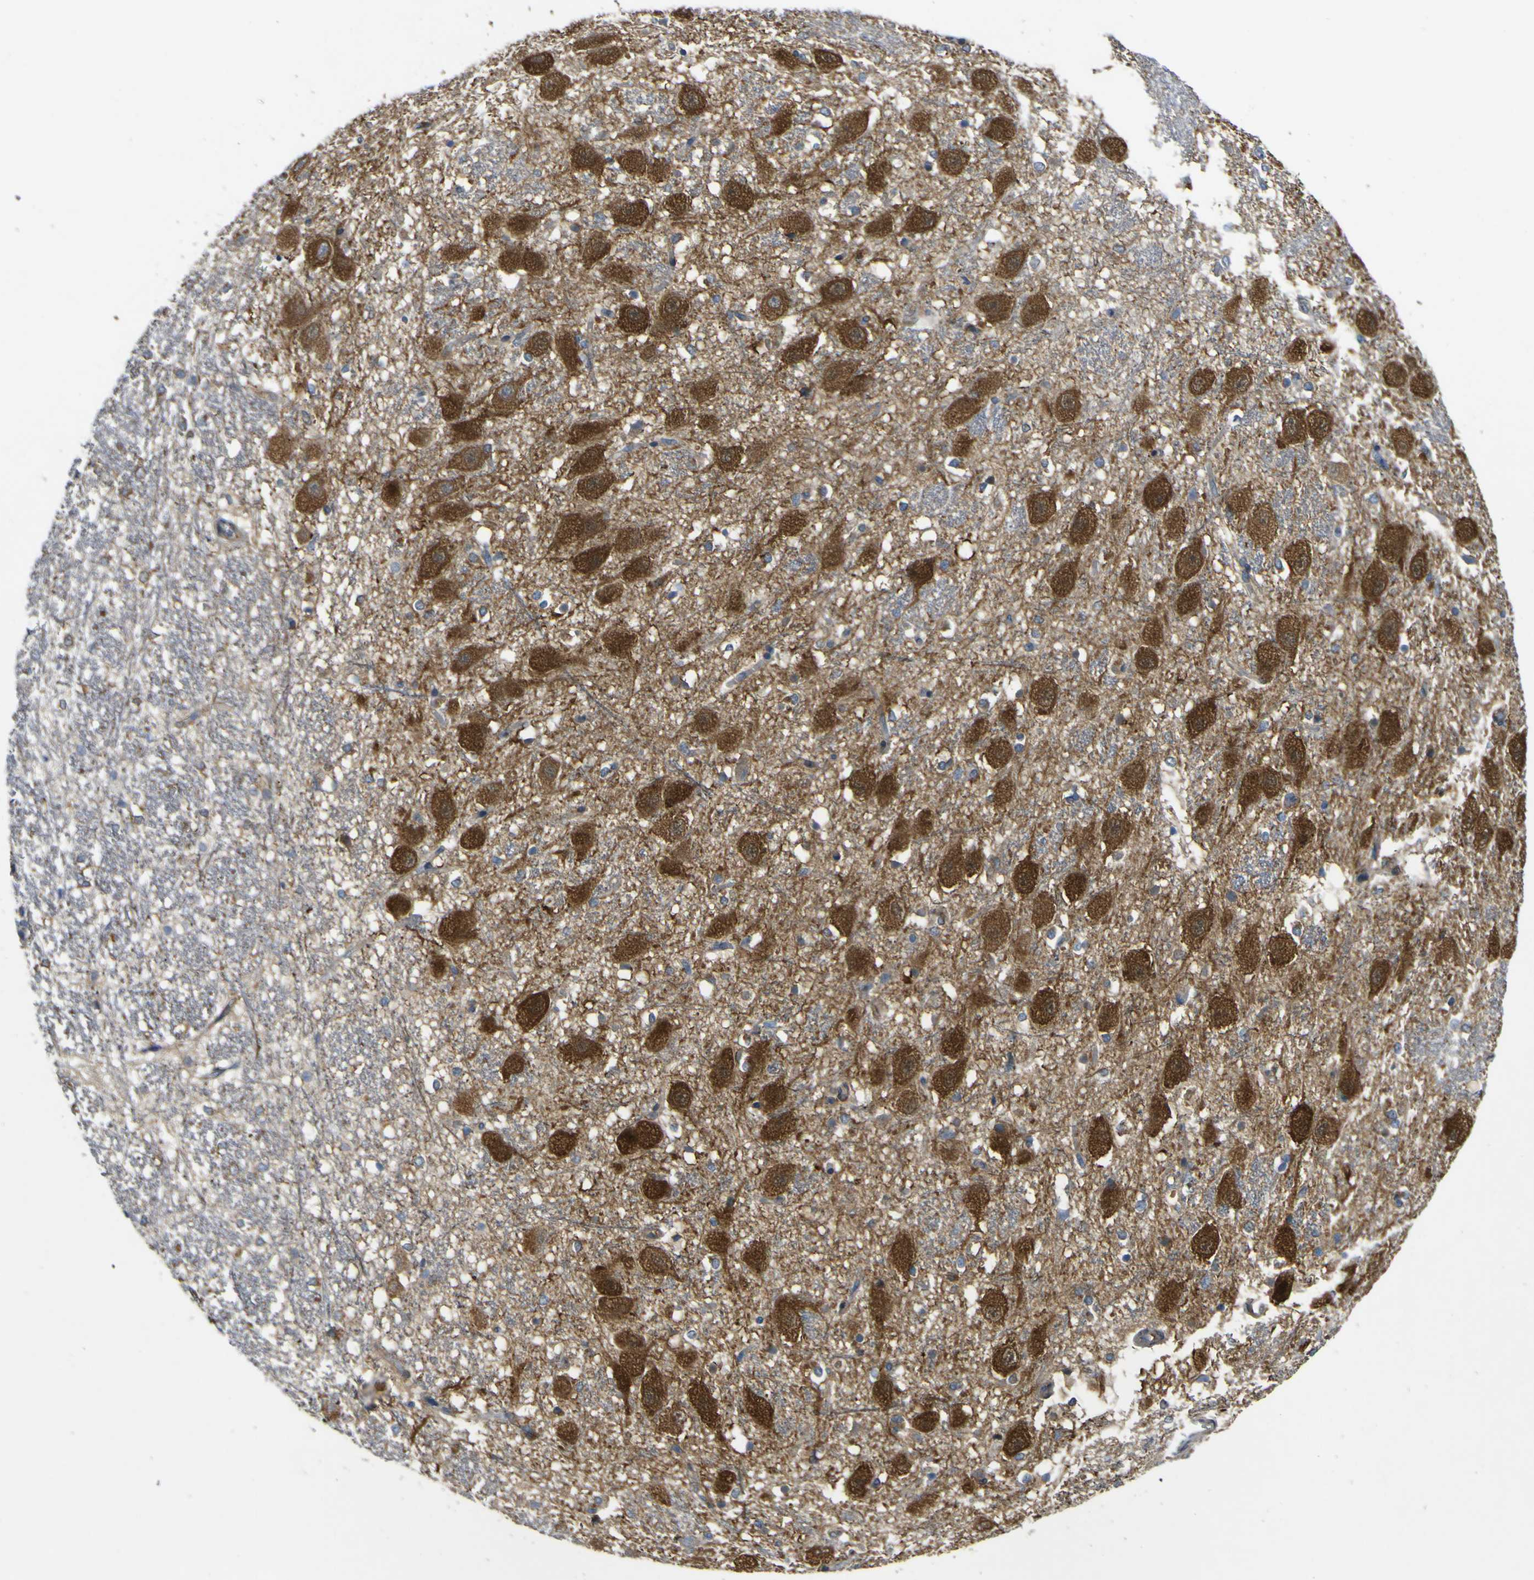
{"staining": {"intensity": "moderate", "quantity": "<25%", "location": "cytoplasmic/membranous"}, "tissue": "hippocampus", "cell_type": "Glial cells", "image_type": "normal", "snomed": [{"axis": "morphology", "description": "Normal tissue, NOS"}, {"axis": "topography", "description": "Hippocampus"}], "caption": "Hippocampus stained for a protein shows moderate cytoplasmic/membranous positivity in glial cells. The staining was performed using DAB (3,3'-diaminobenzidine), with brown indicating positive protein expression. Nuclei are stained blue with hematoxylin.", "gene": "EML2", "patient": {"sex": "female", "age": 19}}